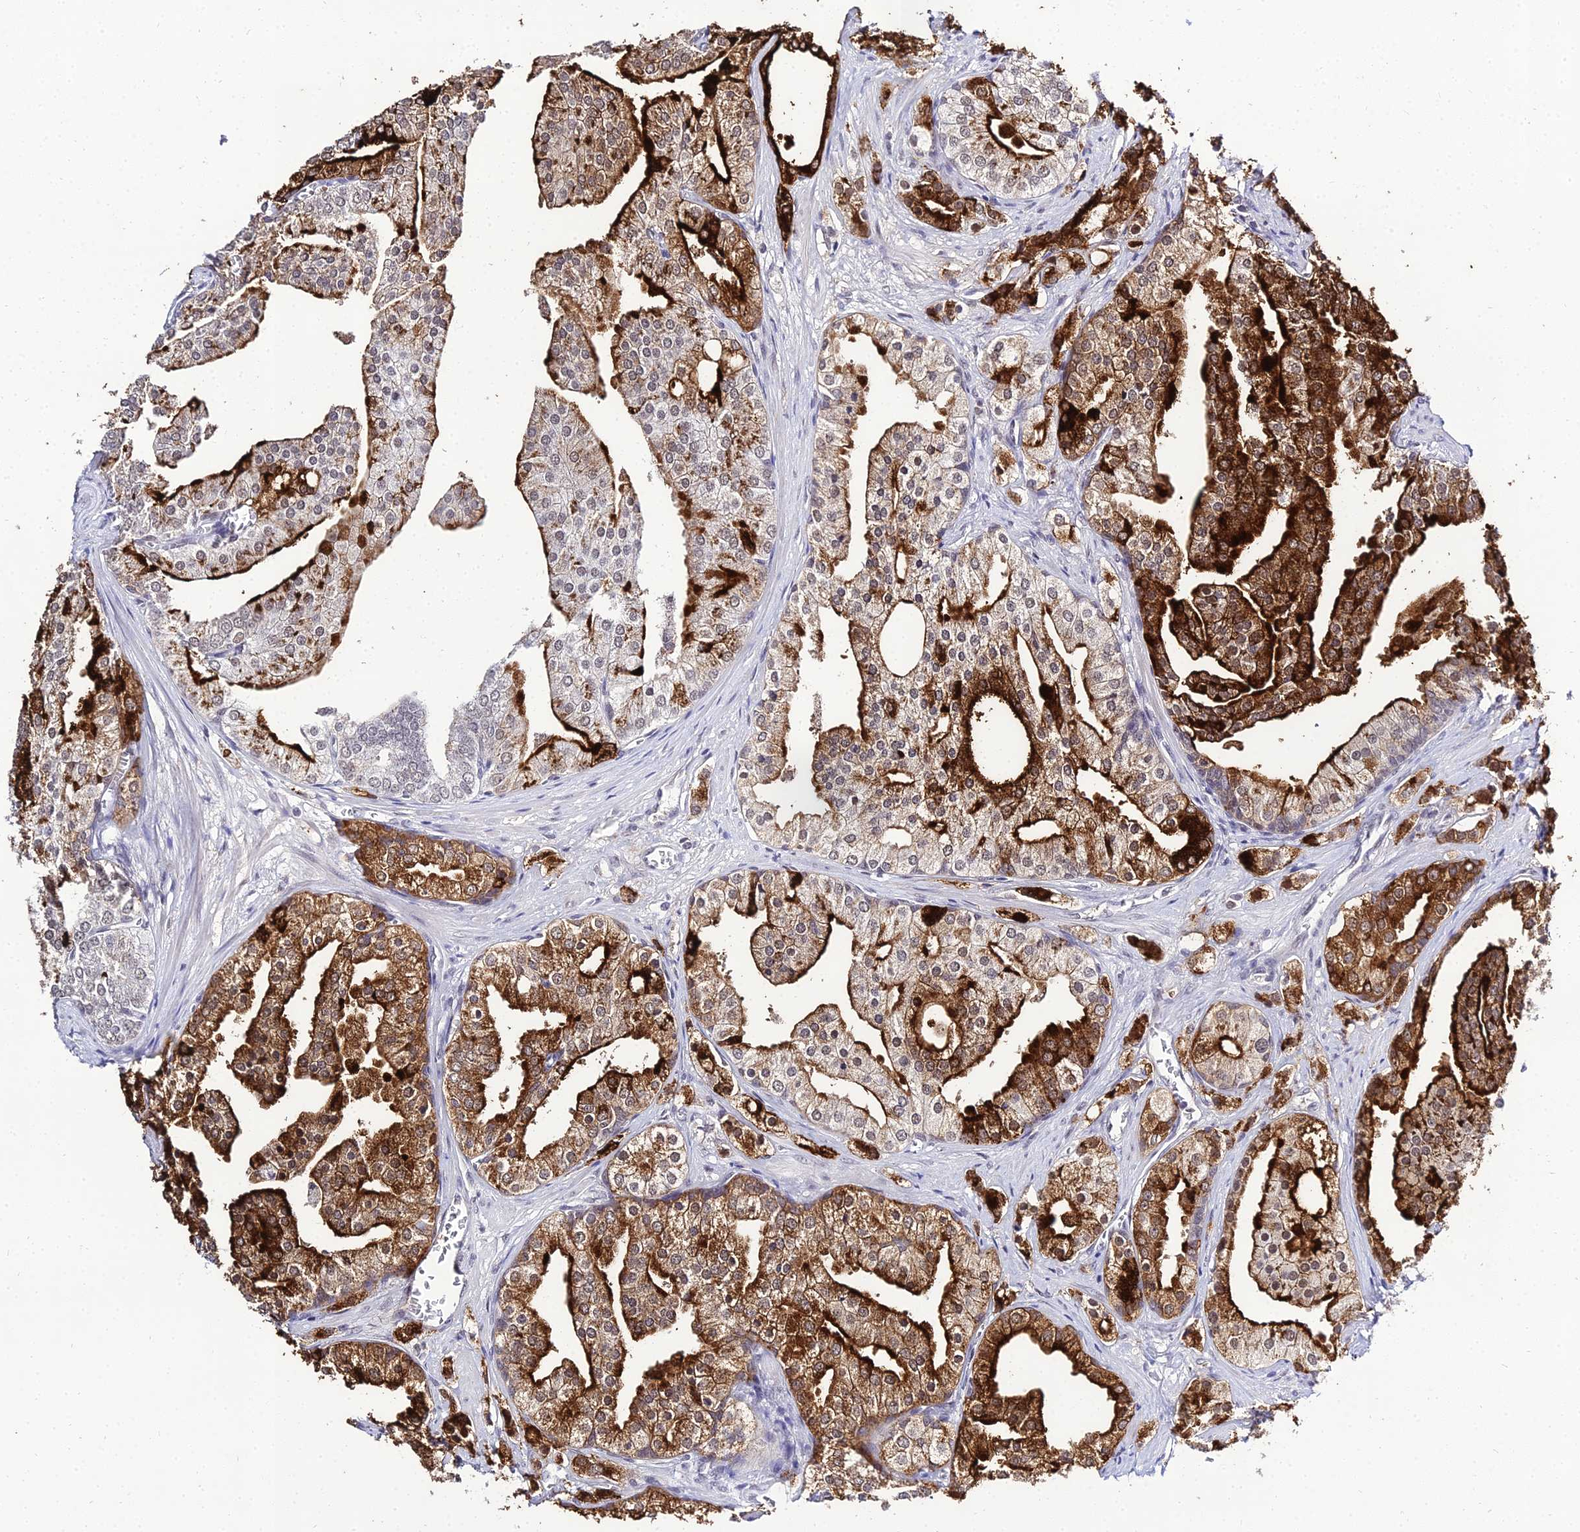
{"staining": {"intensity": "strong", "quantity": "25%-75%", "location": "cytoplasmic/membranous"}, "tissue": "prostate cancer", "cell_type": "Tumor cells", "image_type": "cancer", "snomed": [{"axis": "morphology", "description": "Adenocarcinoma, High grade"}, {"axis": "topography", "description": "Prostate"}], "caption": "Prostate cancer was stained to show a protein in brown. There is high levels of strong cytoplasmic/membranous staining in about 25%-75% of tumor cells.", "gene": "PPP4R2", "patient": {"sex": "male", "age": 50}}